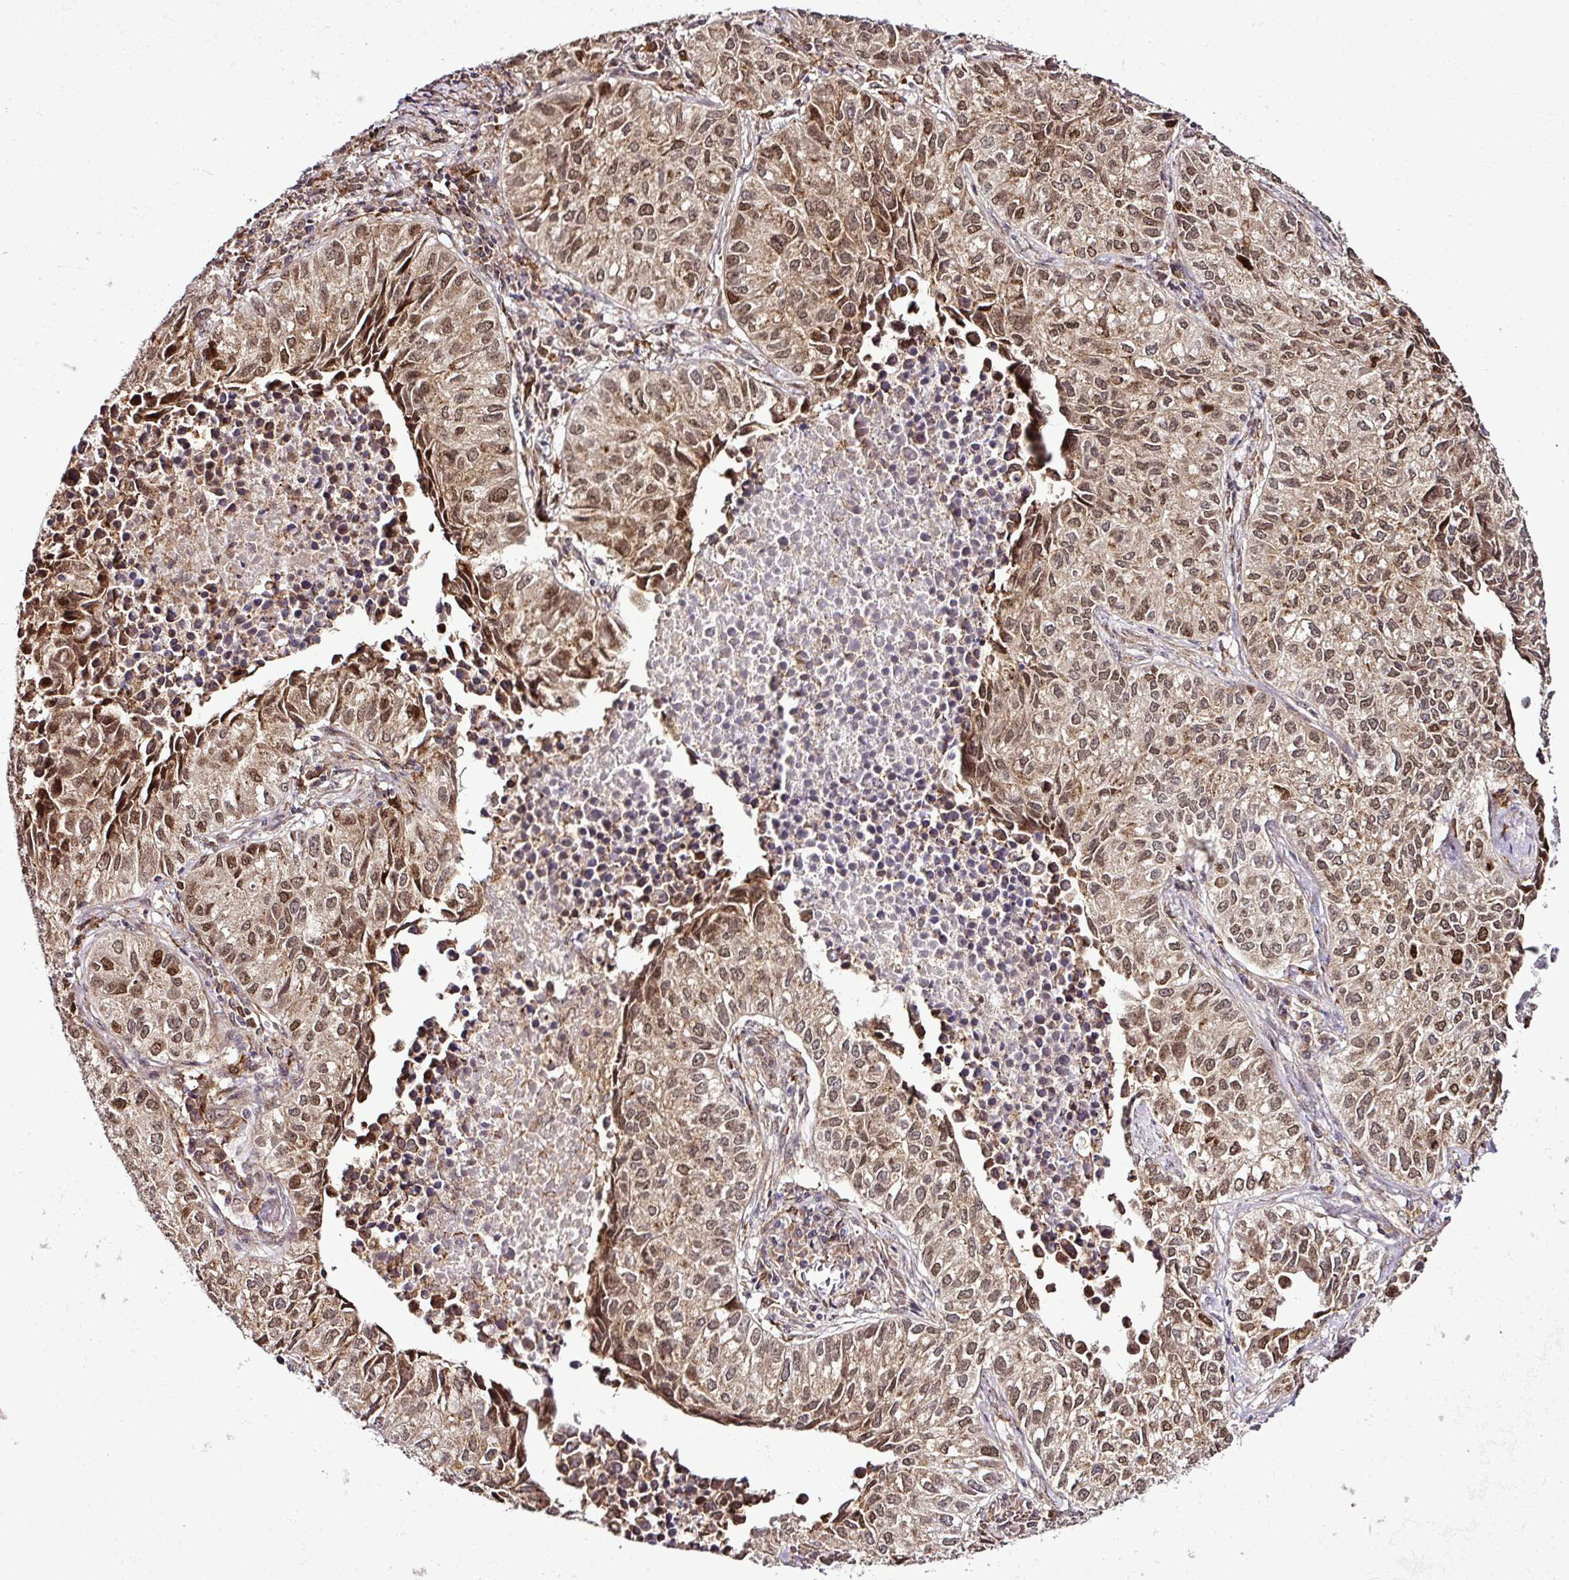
{"staining": {"intensity": "moderate", "quantity": ">75%", "location": "cytoplasmic/membranous,nuclear"}, "tissue": "lung cancer", "cell_type": "Tumor cells", "image_type": "cancer", "snomed": [{"axis": "morphology", "description": "Adenocarcinoma, NOS"}, {"axis": "topography", "description": "Lung"}], "caption": "Immunohistochemical staining of human lung cancer exhibits moderate cytoplasmic/membranous and nuclear protein positivity in about >75% of tumor cells.", "gene": "FAM153A", "patient": {"sex": "female", "age": 50}}